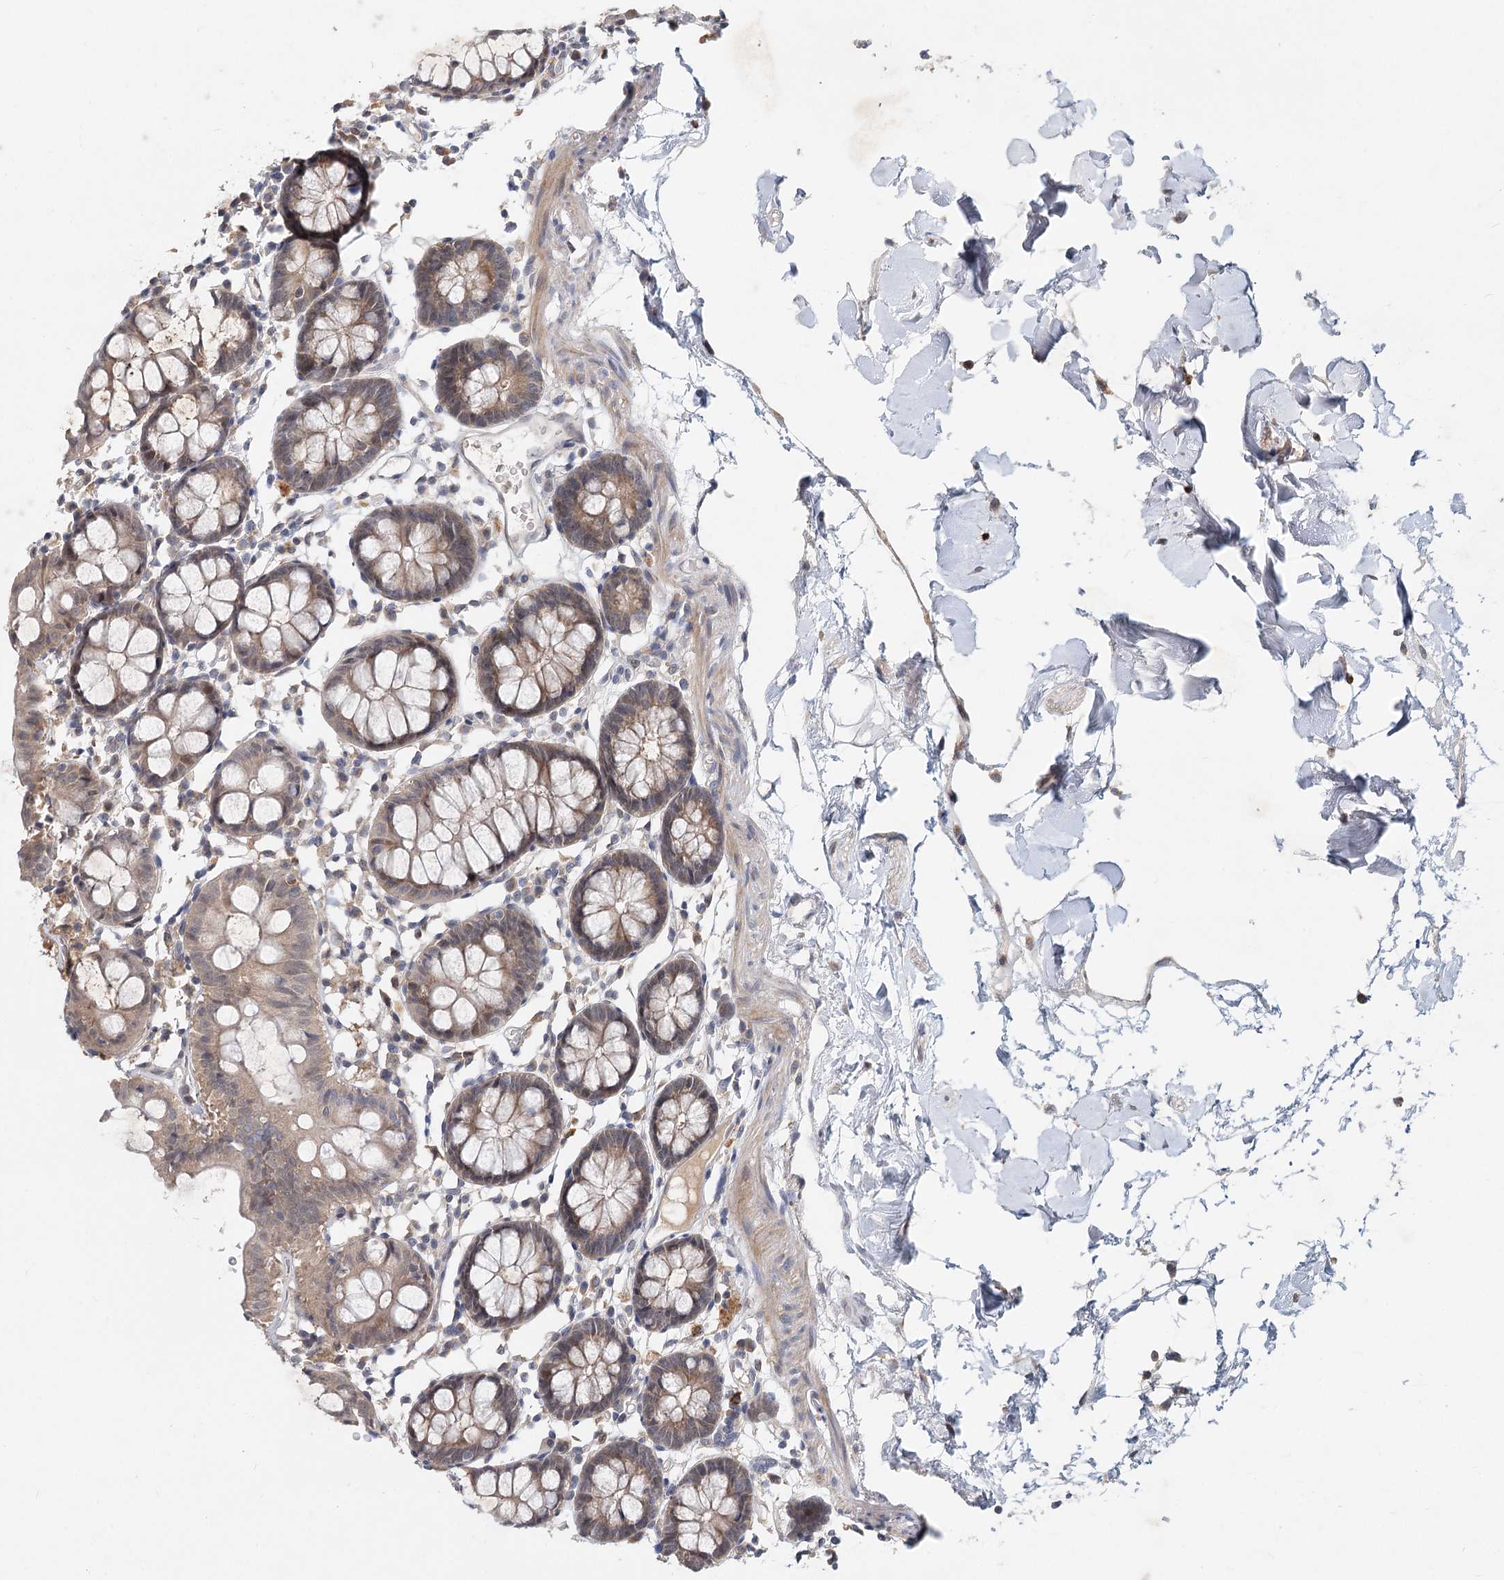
{"staining": {"intensity": "weak", "quantity": "25%-75%", "location": "cytoplasmic/membranous"}, "tissue": "colon", "cell_type": "Endothelial cells", "image_type": "normal", "snomed": [{"axis": "morphology", "description": "Normal tissue, NOS"}, {"axis": "topography", "description": "Colon"}], "caption": "A photomicrograph of human colon stained for a protein displays weak cytoplasmic/membranous brown staining in endothelial cells. The staining was performed using DAB, with brown indicating positive protein expression. Nuclei are stained blue with hematoxylin.", "gene": "AP3B1", "patient": {"sex": "male", "age": 75}}